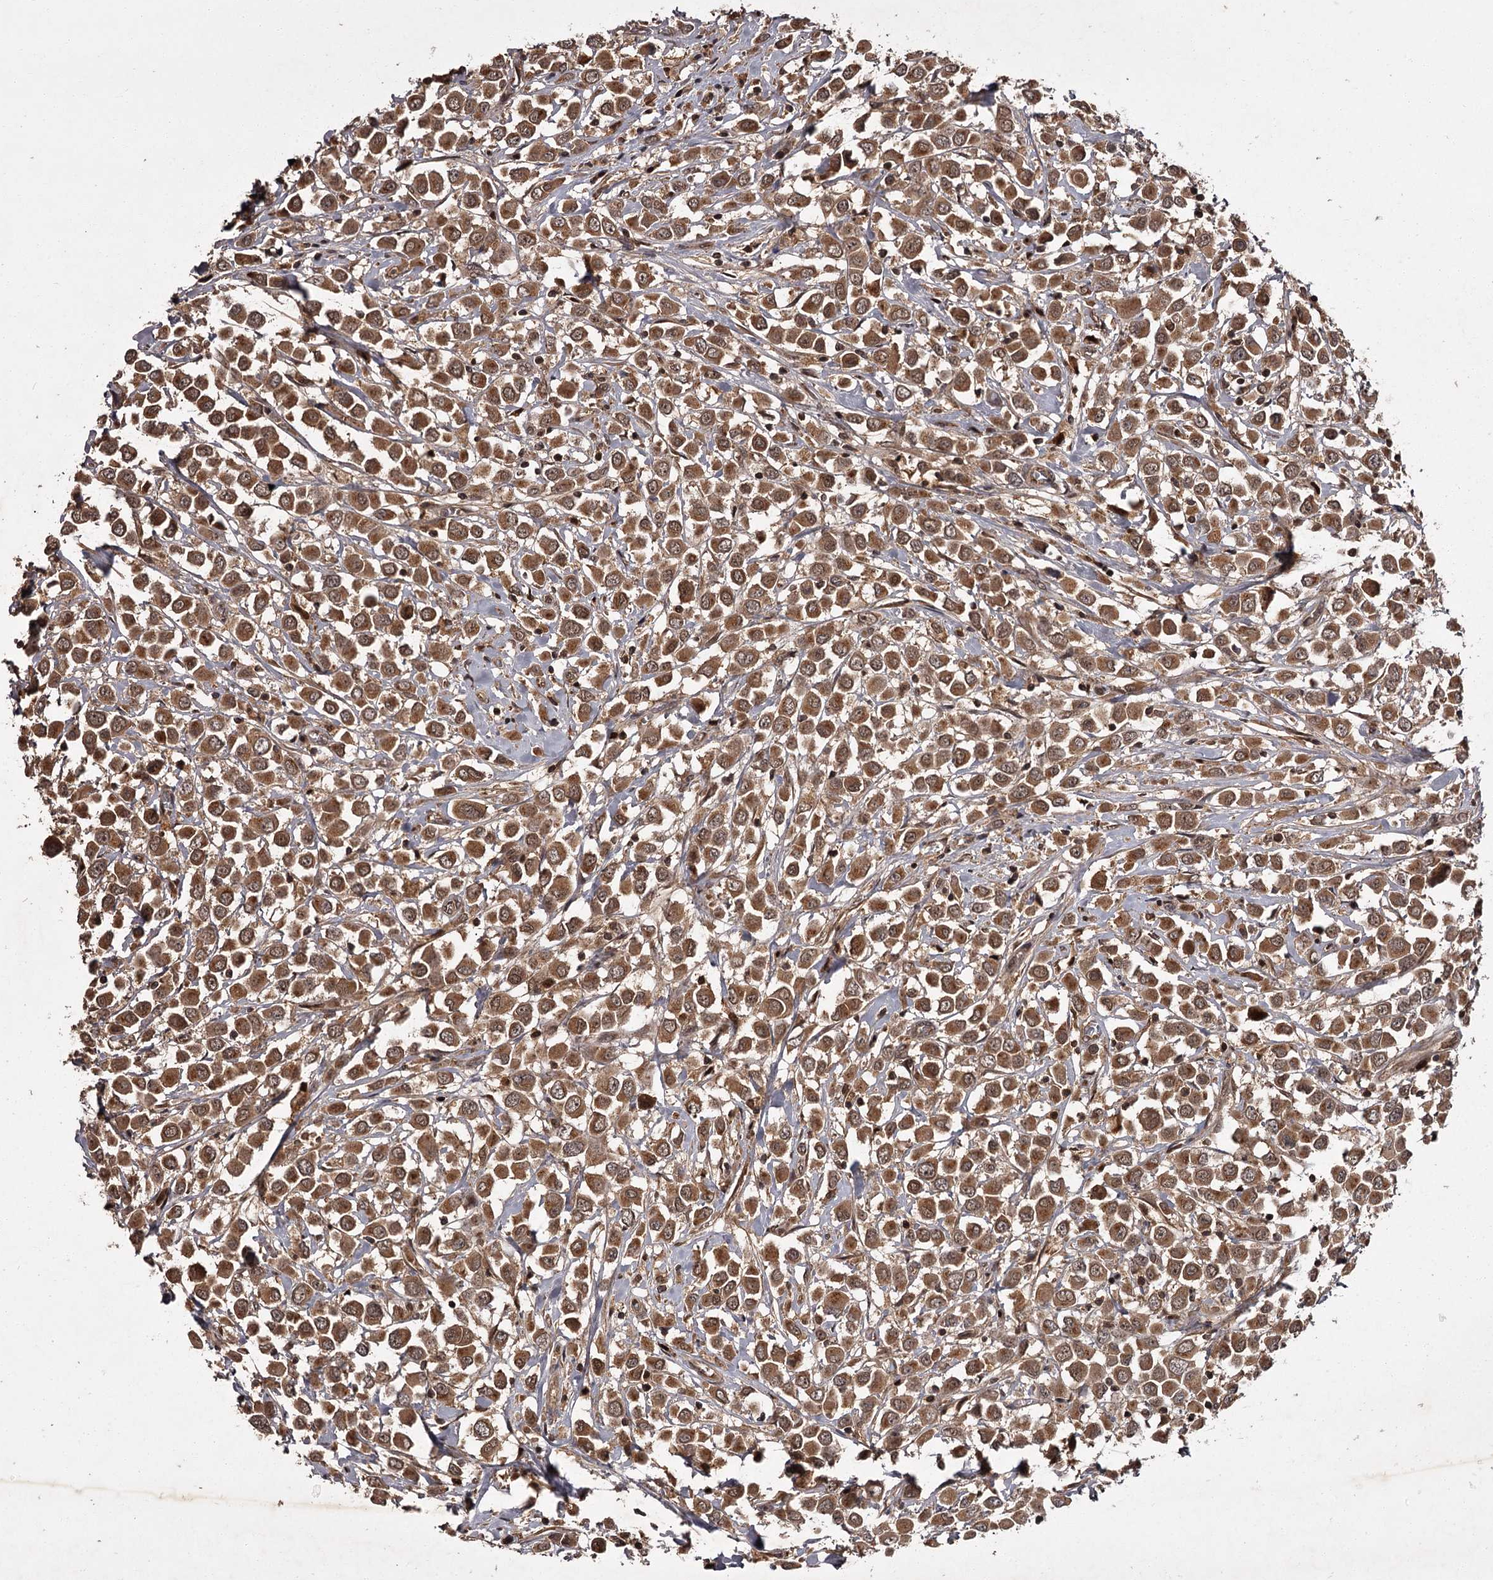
{"staining": {"intensity": "moderate", "quantity": ">75%", "location": "cytoplasmic/membranous"}, "tissue": "breast cancer", "cell_type": "Tumor cells", "image_type": "cancer", "snomed": [{"axis": "morphology", "description": "Duct carcinoma"}, {"axis": "topography", "description": "Breast"}], "caption": "Immunohistochemistry of breast cancer (intraductal carcinoma) exhibits medium levels of moderate cytoplasmic/membranous expression in approximately >75% of tumor cells.", "gene": "TBC1D23", "patient": {"sex": "female", "age": 61}}